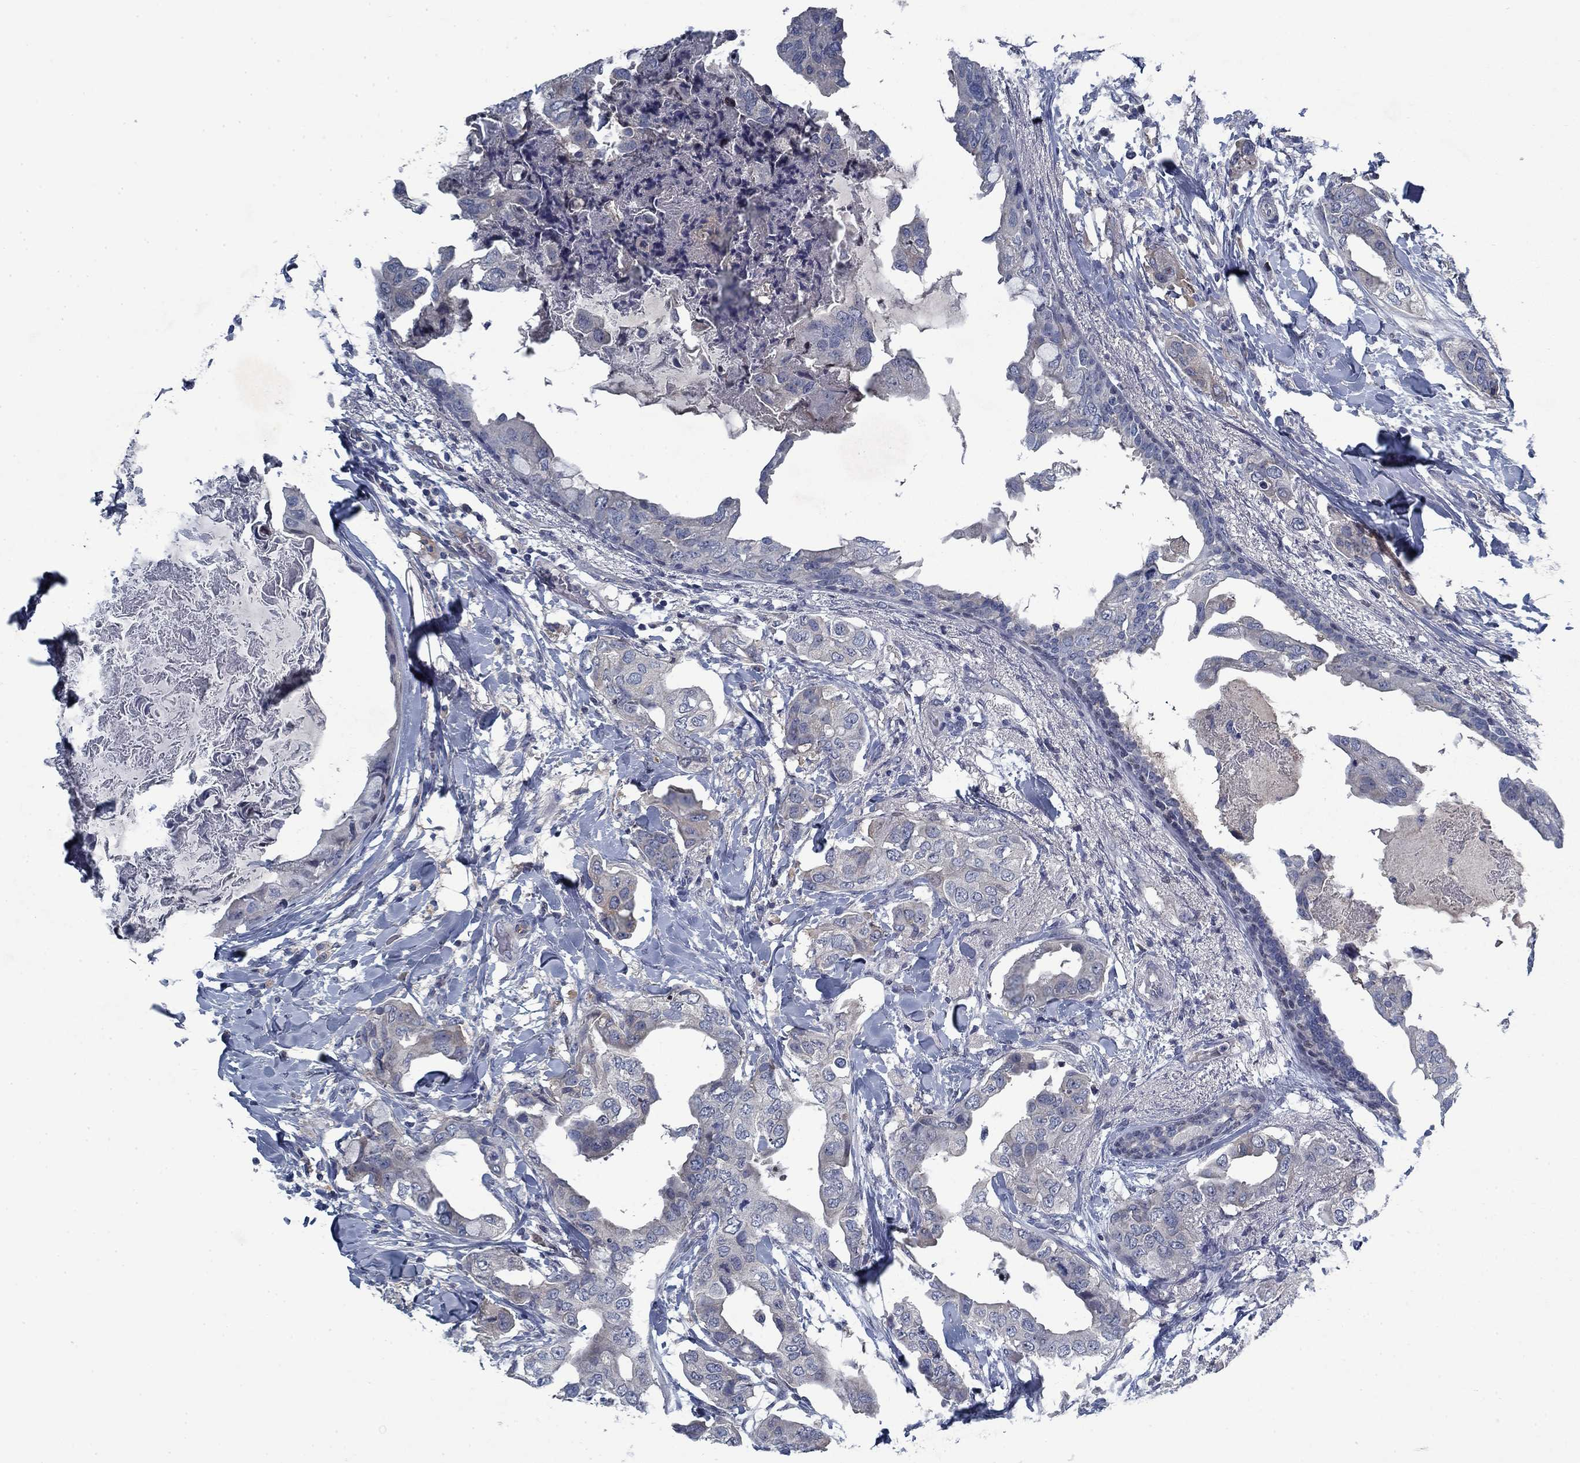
{"staining": {"intensity": "negative", "quantity": "none", "location": "none"}, "tissue": "breast cancer", "cell_type": "Tumor cells", "image_type": "cancer", "snomed": [{"axis": "morphology", "description": "Normal tissue, NOS"}, {"axis": "morphology", "description": "Duct carcinoma"}, {"axis": "topography", "description": "Breast"}], "caption": "Protein analysis of breast cancer (invasive ductal carcinoma) demonstrates no significant positivity in tumor cells. (DAB (3,3'-diaminobenzidine) immunohistochemistry visualized using brightfield microscopy, high magnification).", "gene": "PNMA8A", "patient": {"sex": "female", "age": 40}}